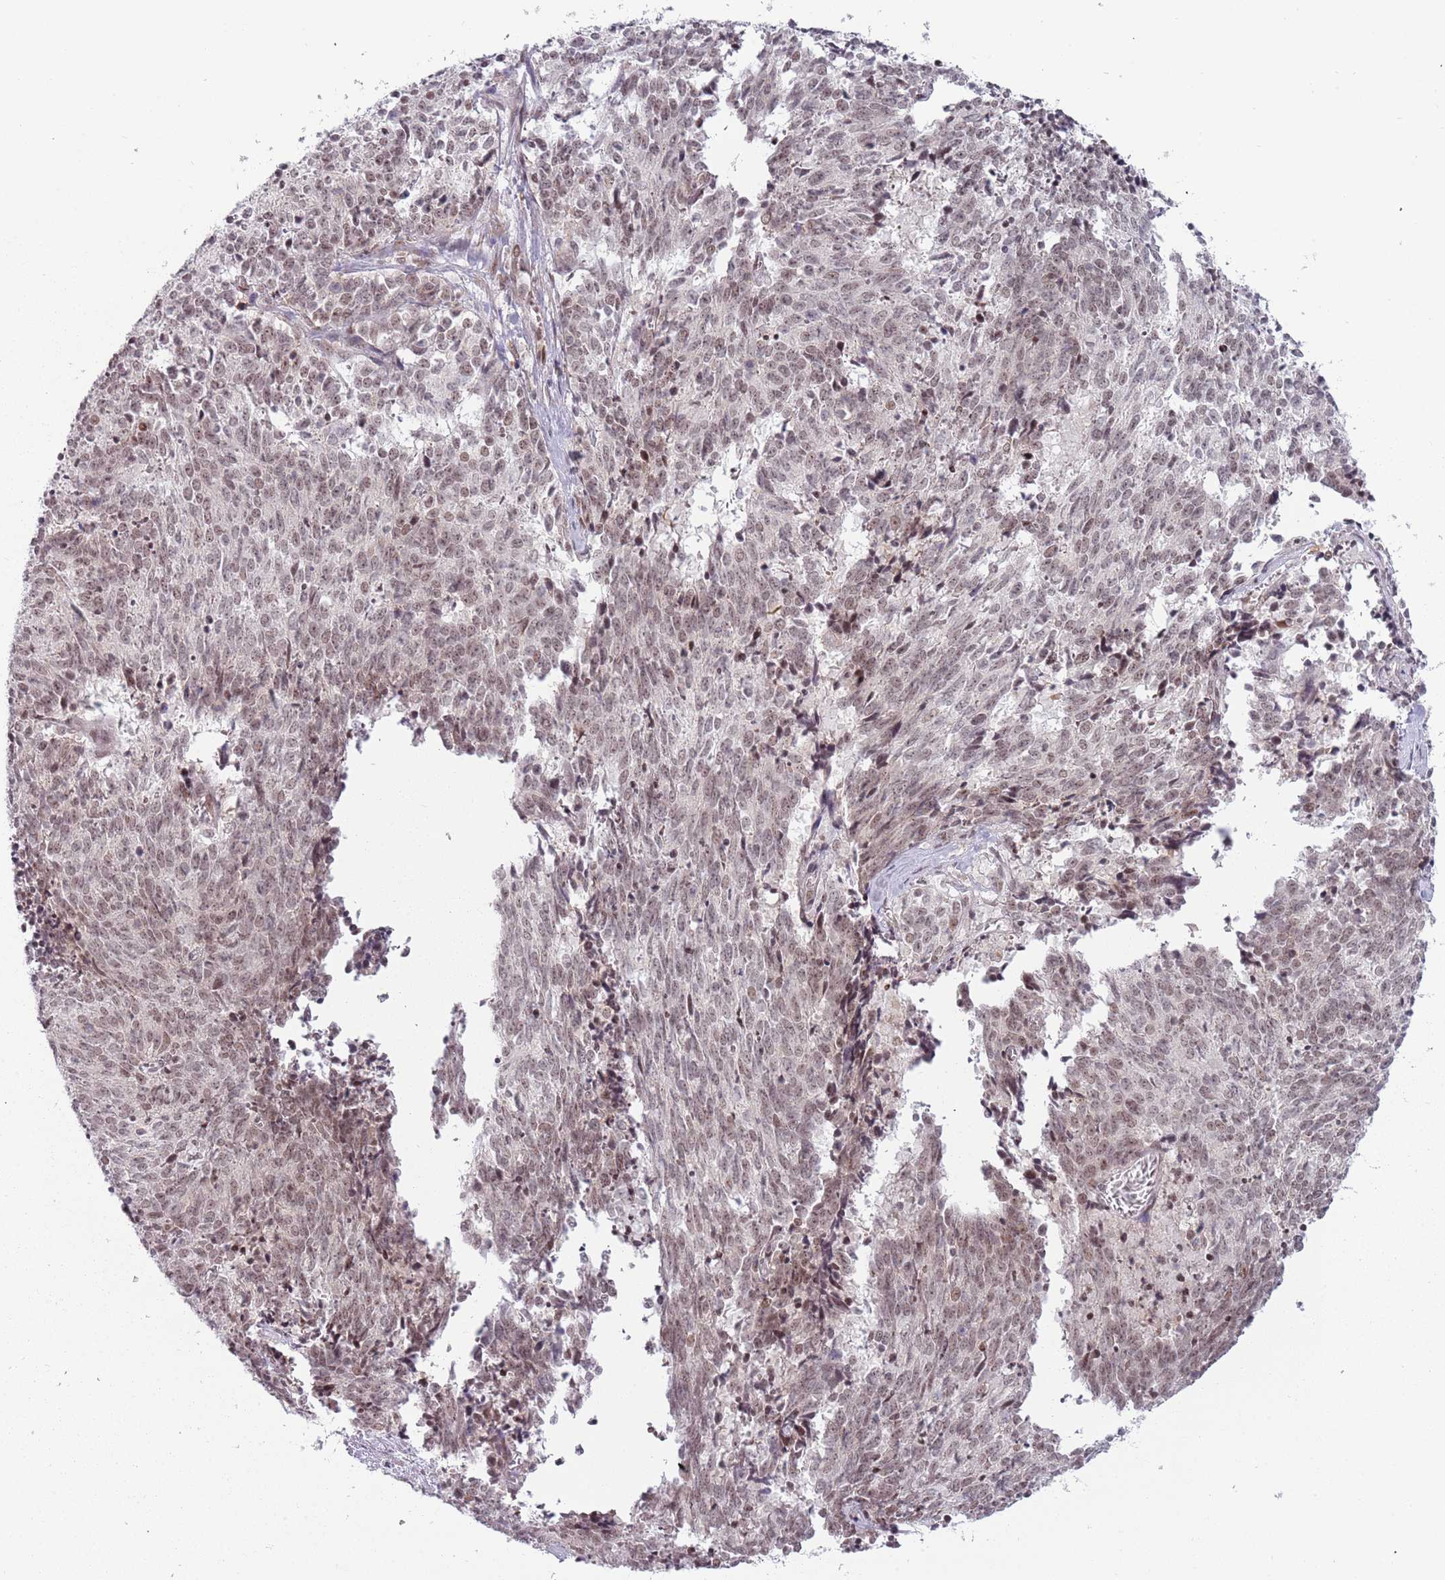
{"staining": {"intensity": "weak", "quantity": ">75%", "location": "nuclear"}, "tissue": "cervical cancer", "cell_type": "Tumor cells", "image_type": "cancer", "snomed": [{"axis": "morphology", "description": "Squamous cell carcinoma, NOS"}, {"axis": "topography", "description": "Cervix"}], "caption": "Cervical cancer (squamous cell carcinoma) stained for a protein (brown) reveals weak nuclear positive positivity in approximately >75% of tumor cells.", "gene": "REXO4", "patient": {"sex": "female", "age": 29}}